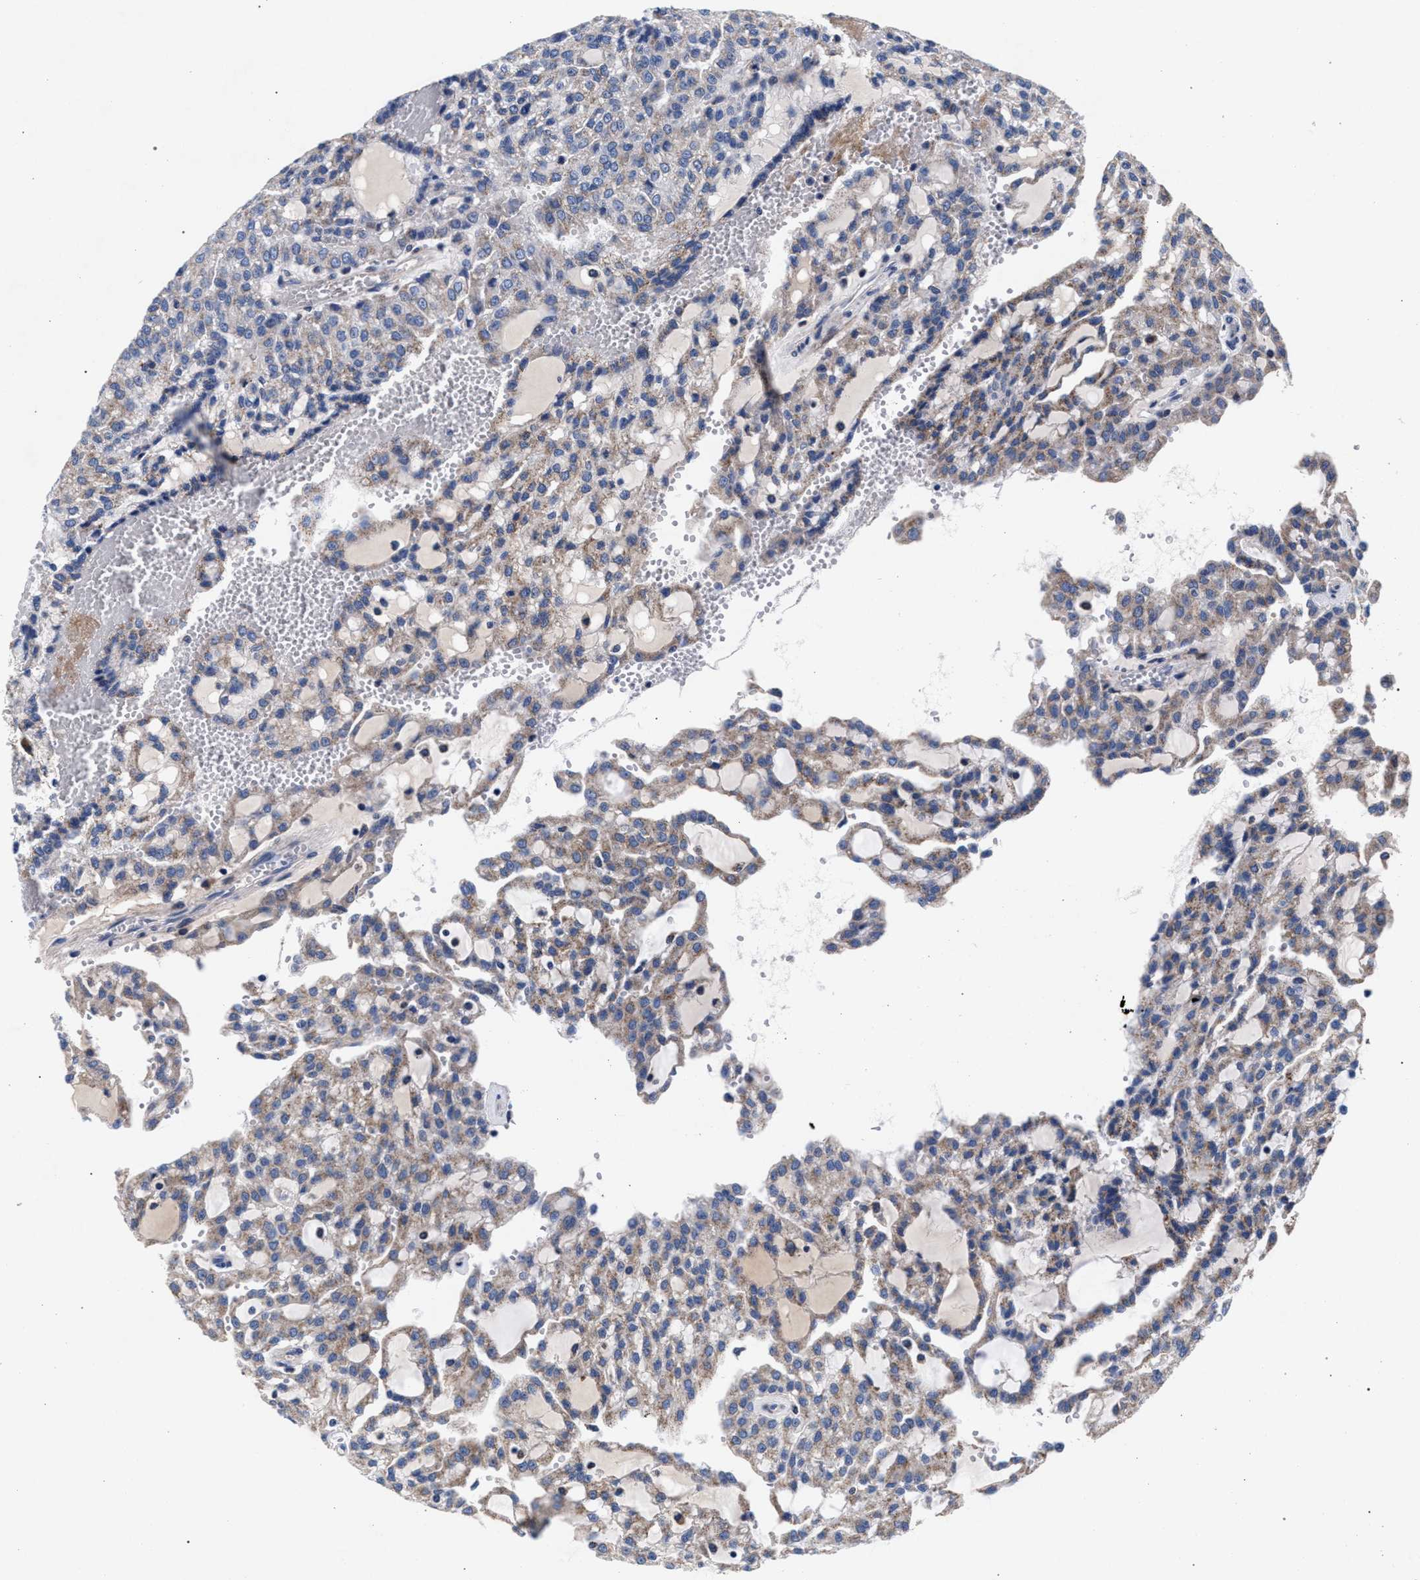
{"staining": {"intensity": "weak", "quantity": ">75%", "location": "cytoplasmic/membranous"}, "tissue": "renal cancer", "cell_type": "Tumor cells", "image_type": "cancer", "snomed": [{"axis": "morphology", "description": "Adenocarcinoma, NOS"}, {"axis": "topography", "description": "Kidney"}], "caption": "Immunohistochemistry (IHC) (DAB (3,3'-diaminobenzidine)) staining of renal cancer reveals weak cytoplasmic/membranous protein expression in about >75% of tumor cells.", "gene": "ACOX1", "patient": {"sex": "male", "age": 63}}